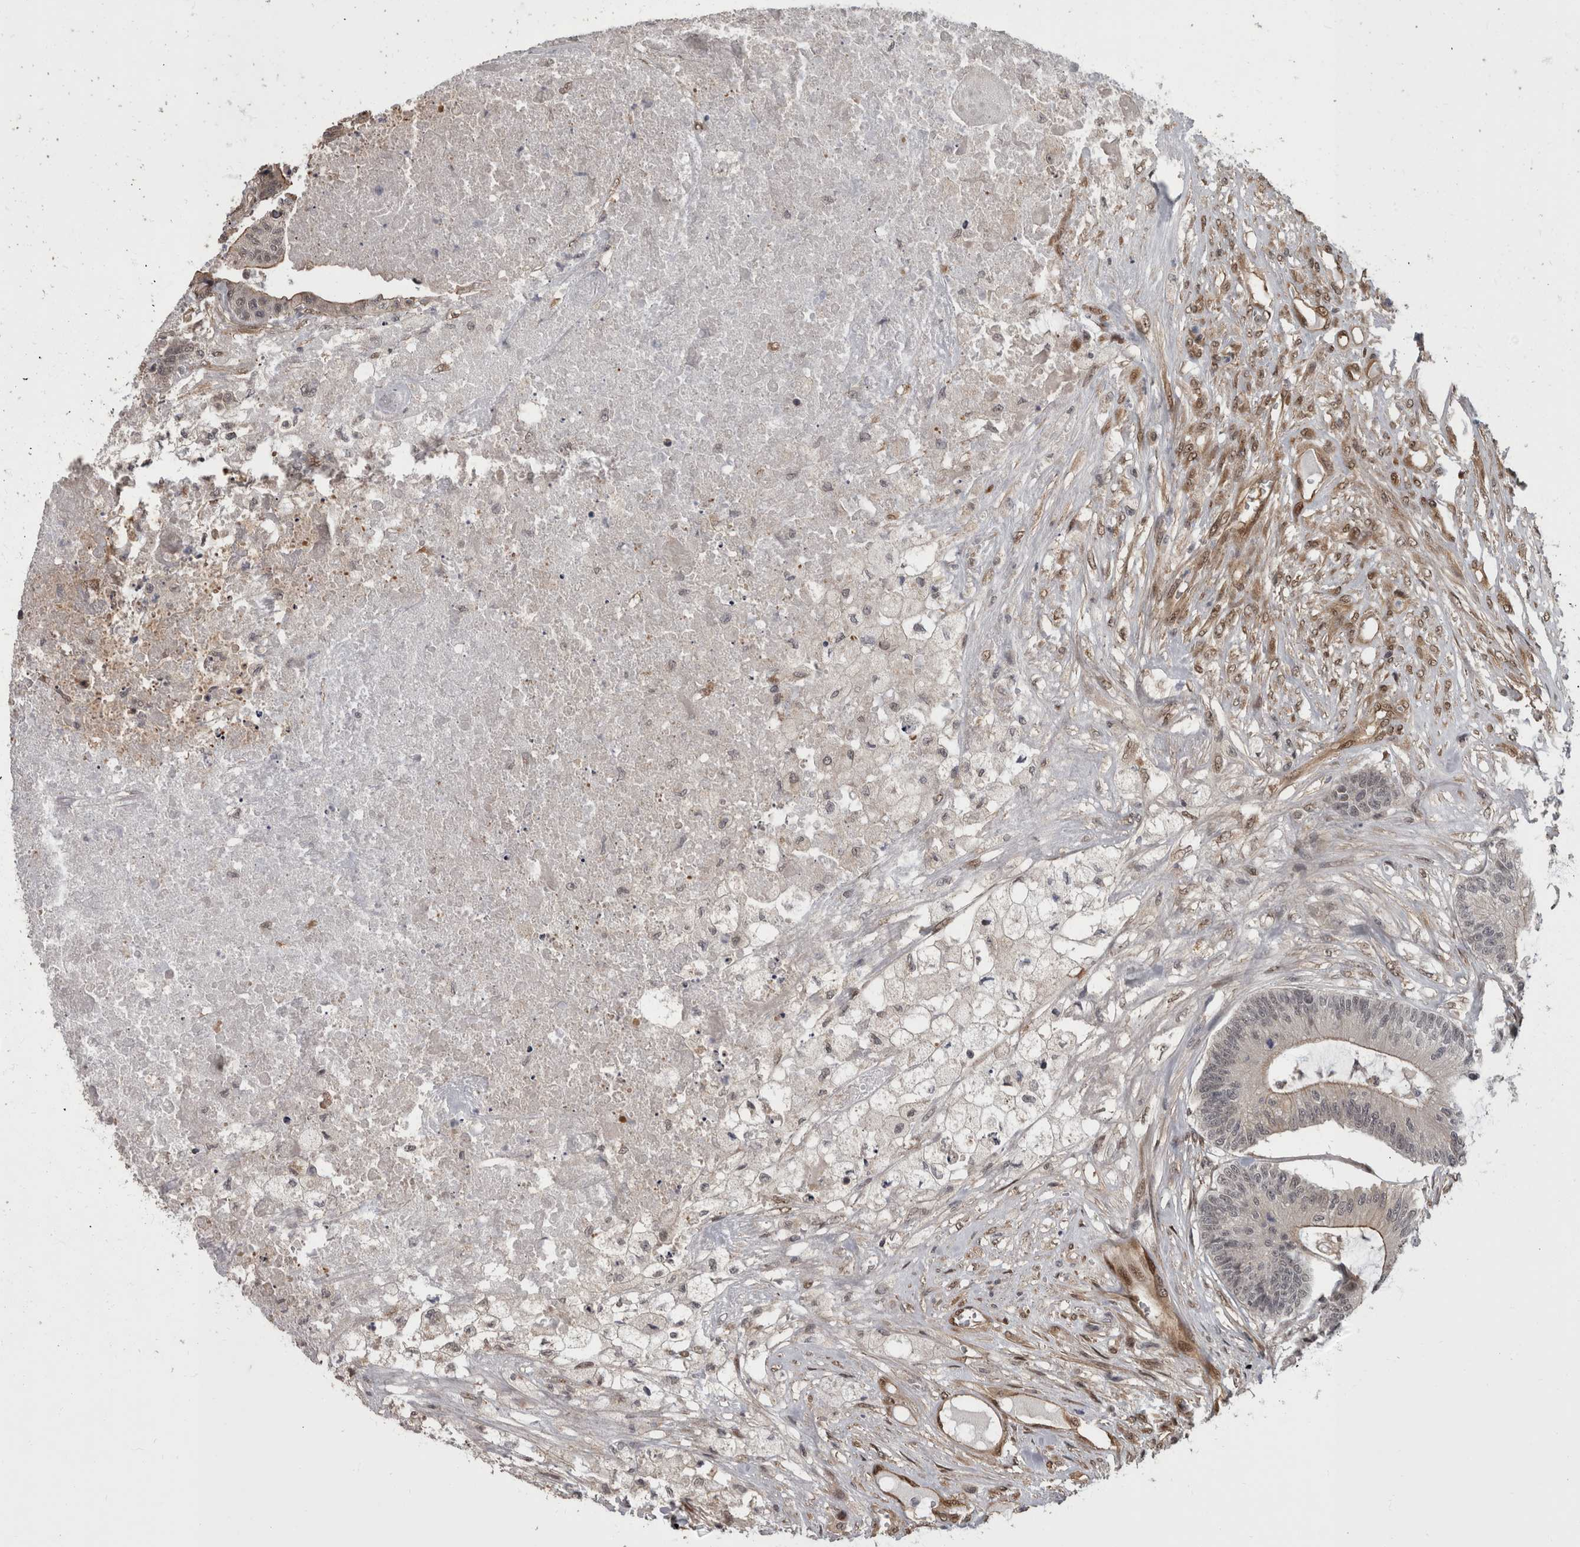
{"staining": {"intensity": "weak", "quantity": "<25%", "location": "nuclear"}, "tissue": "colorectal cancer", "cell_type": "Tumor cells", "image_type": "cancer", "snomed": [{"axis": "morphology", "description": "Adenocarcinoma, NOS"}, {"axis": "topography", "description": "Colon"}], "caption": "This is an IHC photomicrograph of human colorectal adenocarcinoma. There is no staining in tumor cells.", "gene": "AKT3", "patient": {"sex": "female", "age": 84}}